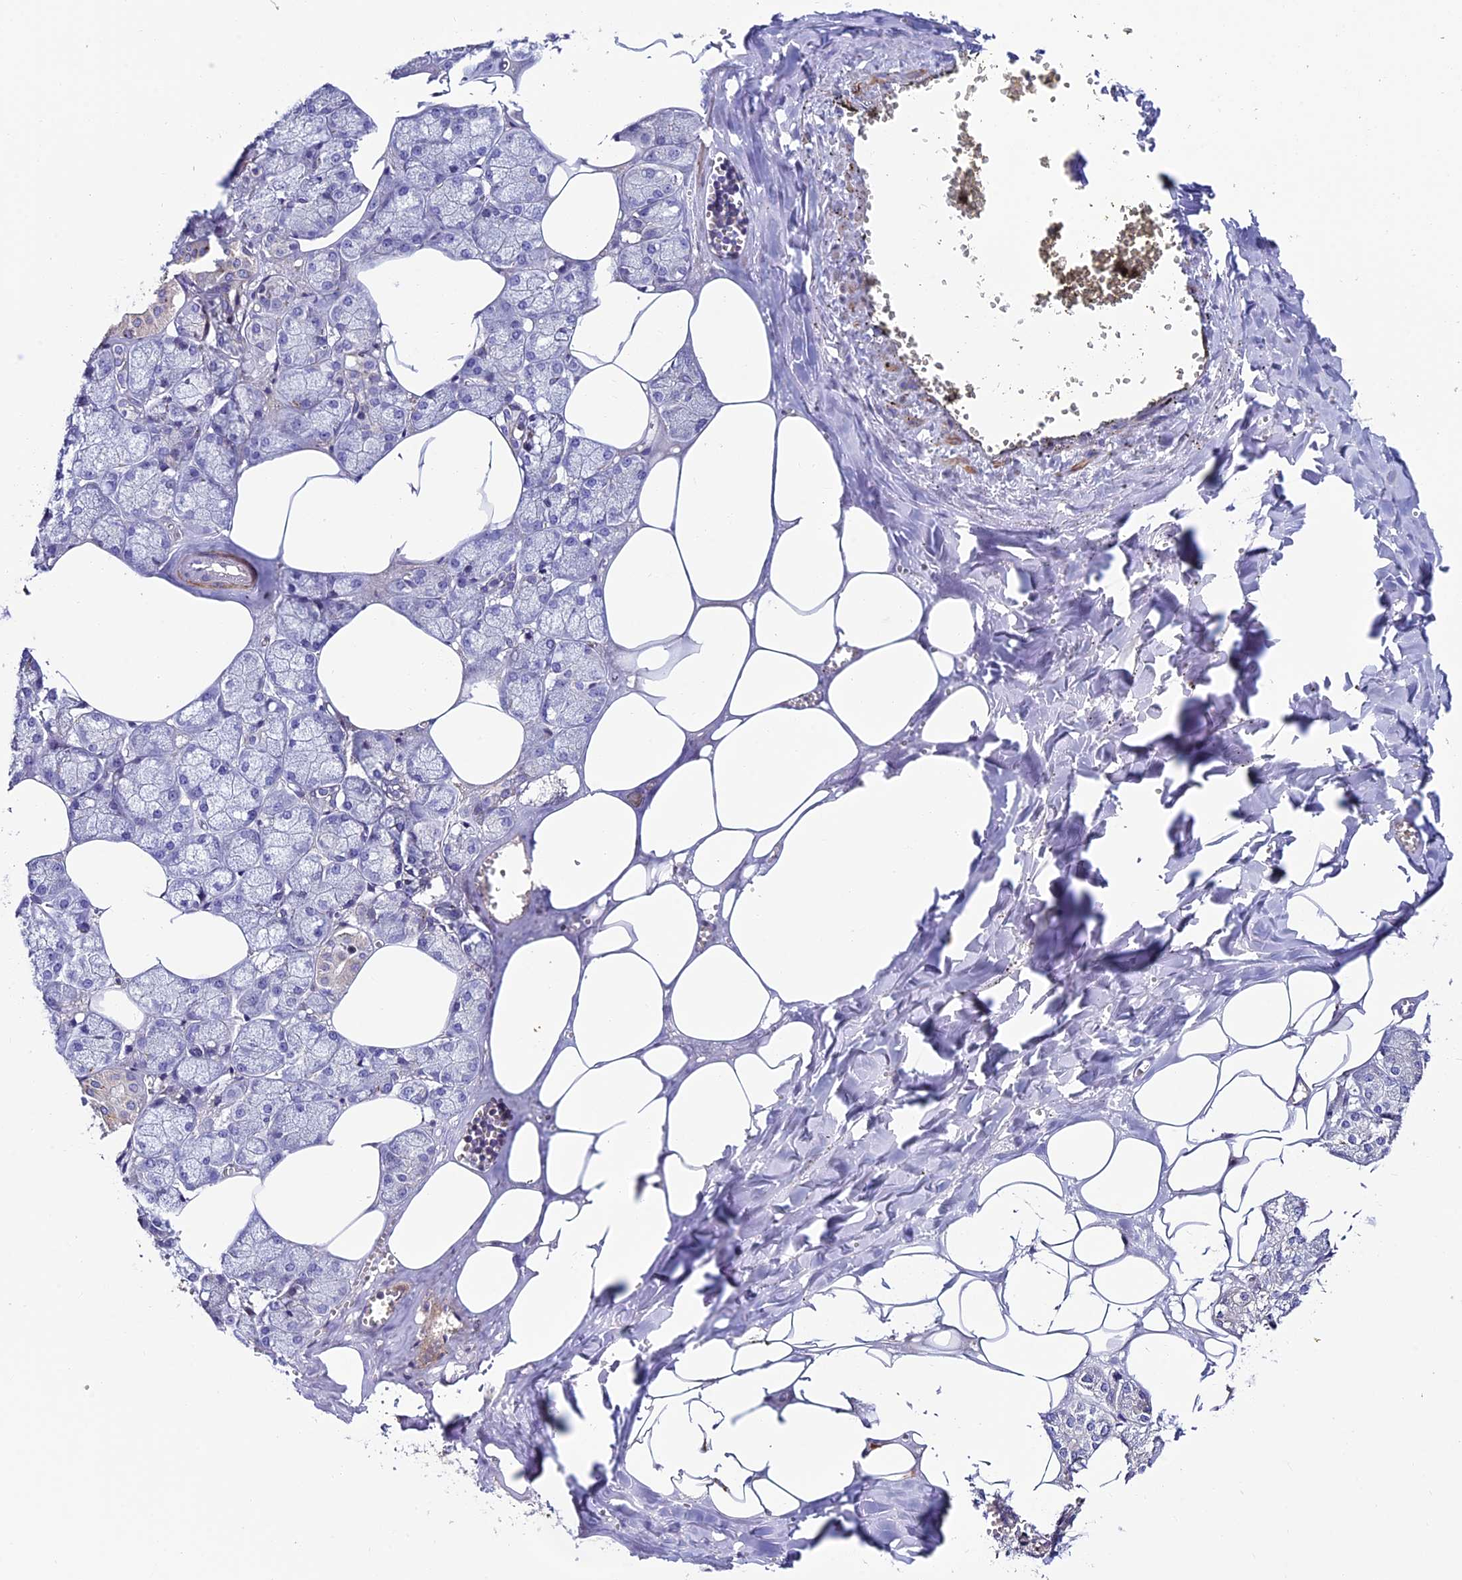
{"staining": {"intensity": "negative", "quantity": "none", "location": "none"}, "tissue": "salivary gland", "cell_type": "Glandular cells", "image_type": "normal", "snomed": [{"axis": "morphology", "description": "Normal tissue, NOS"}, {"axis": "topography", "description": "Salivary gland"}], "caption": "Human salivary gland stained for a protein using immunohistochemistry (IHC) demonstrates no staining in glandular cells.", "gene": "FAM178B", "patient": {"sex": "male", "age": 62}}